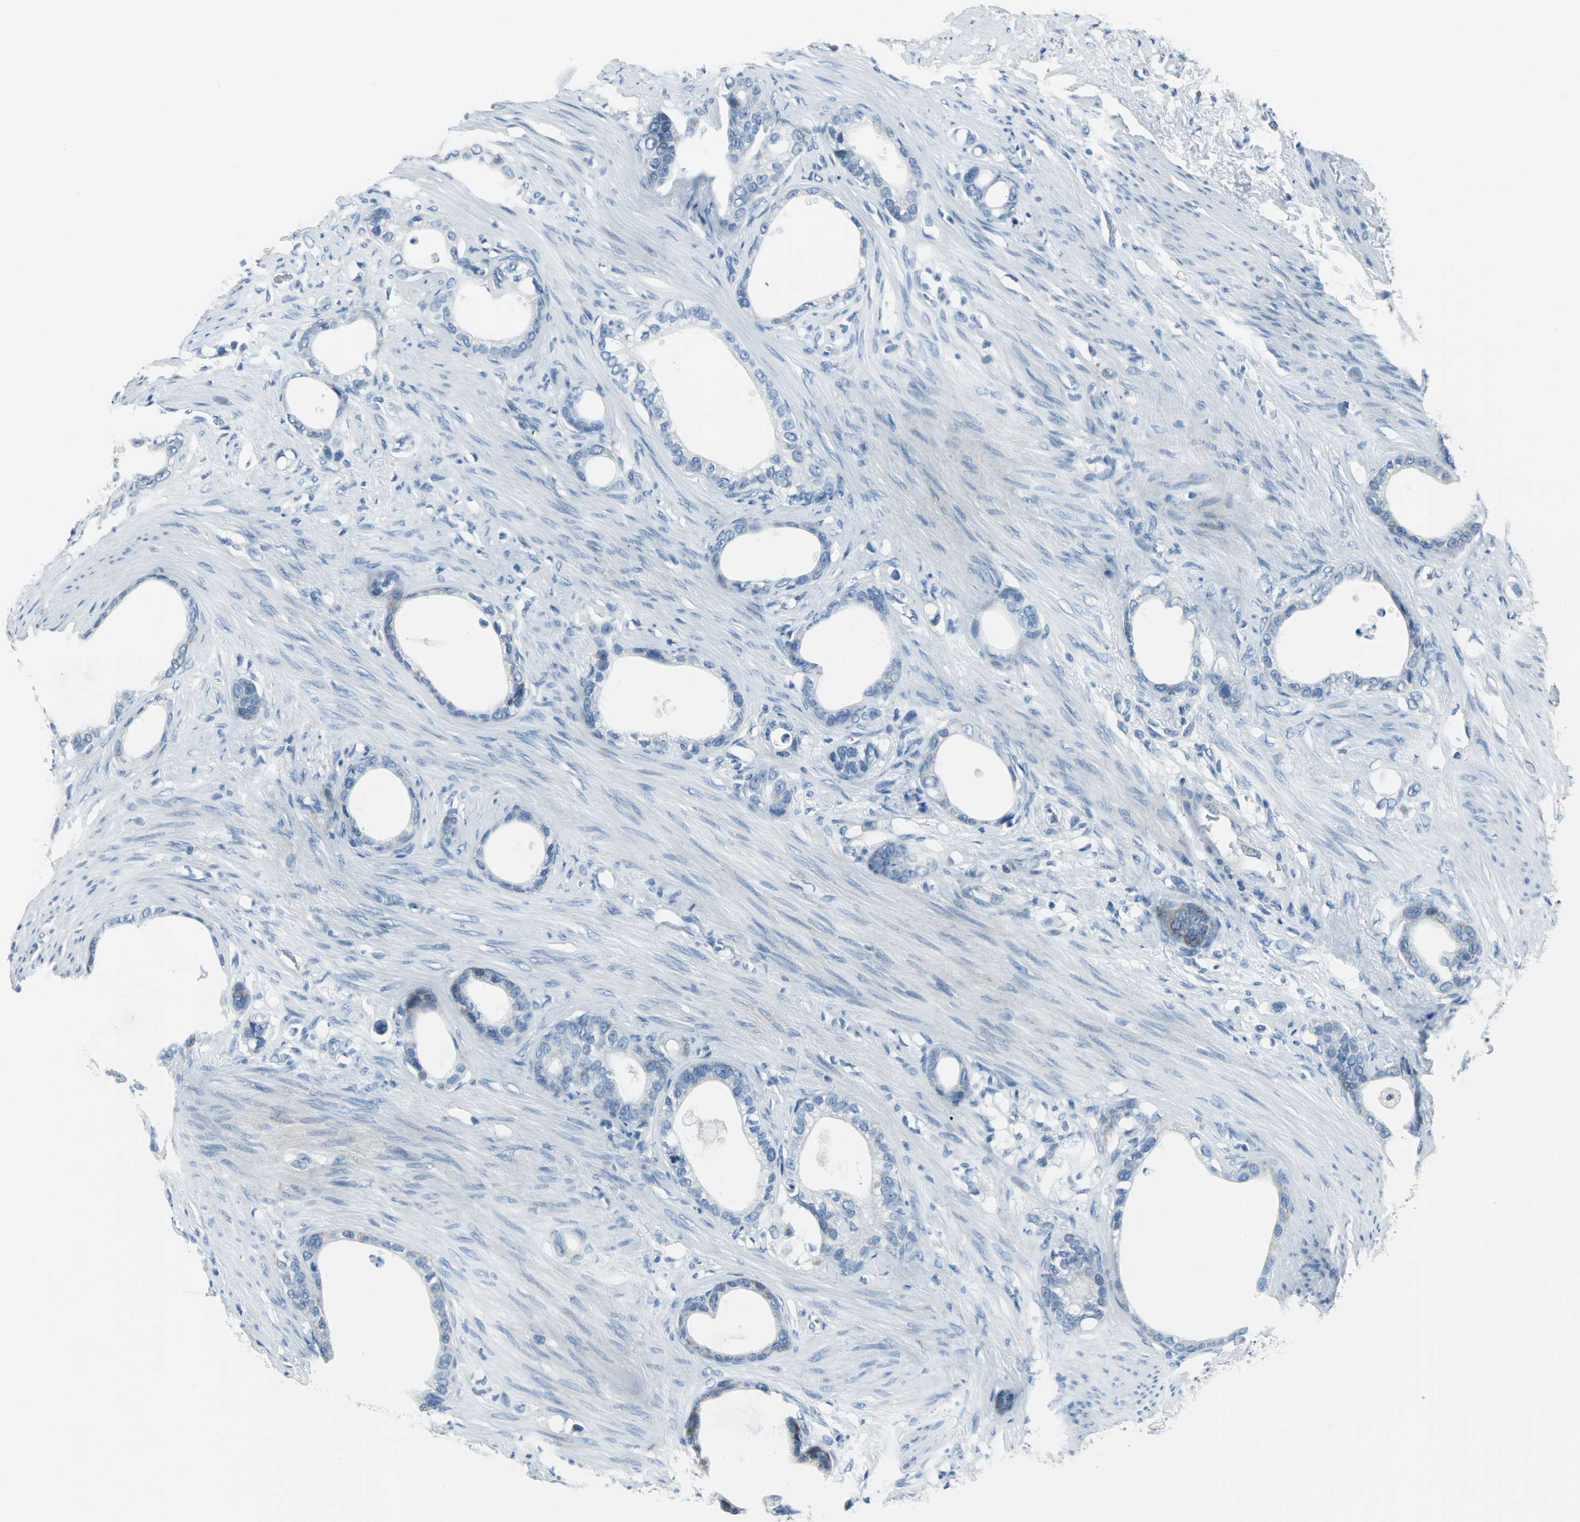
{"staining": {"intensity": "negative", "quantity": "none", "location": "none"}, "tissue": "stomach cancer", "cell_type": "Tumor cells", "image_type": "cancer", "snomed": [{"axis": "morphology", "description": "Adenocarcinoma, NOS"}, {"axis": "topography", "description": "Stomach"}], "caption": "The histopathology image exhibits no significant staining in tumor cells of stomach cancer (adenocarcinoma).", "gene": "DNAI2", "patient": {"sex": "female", "age": 75}}